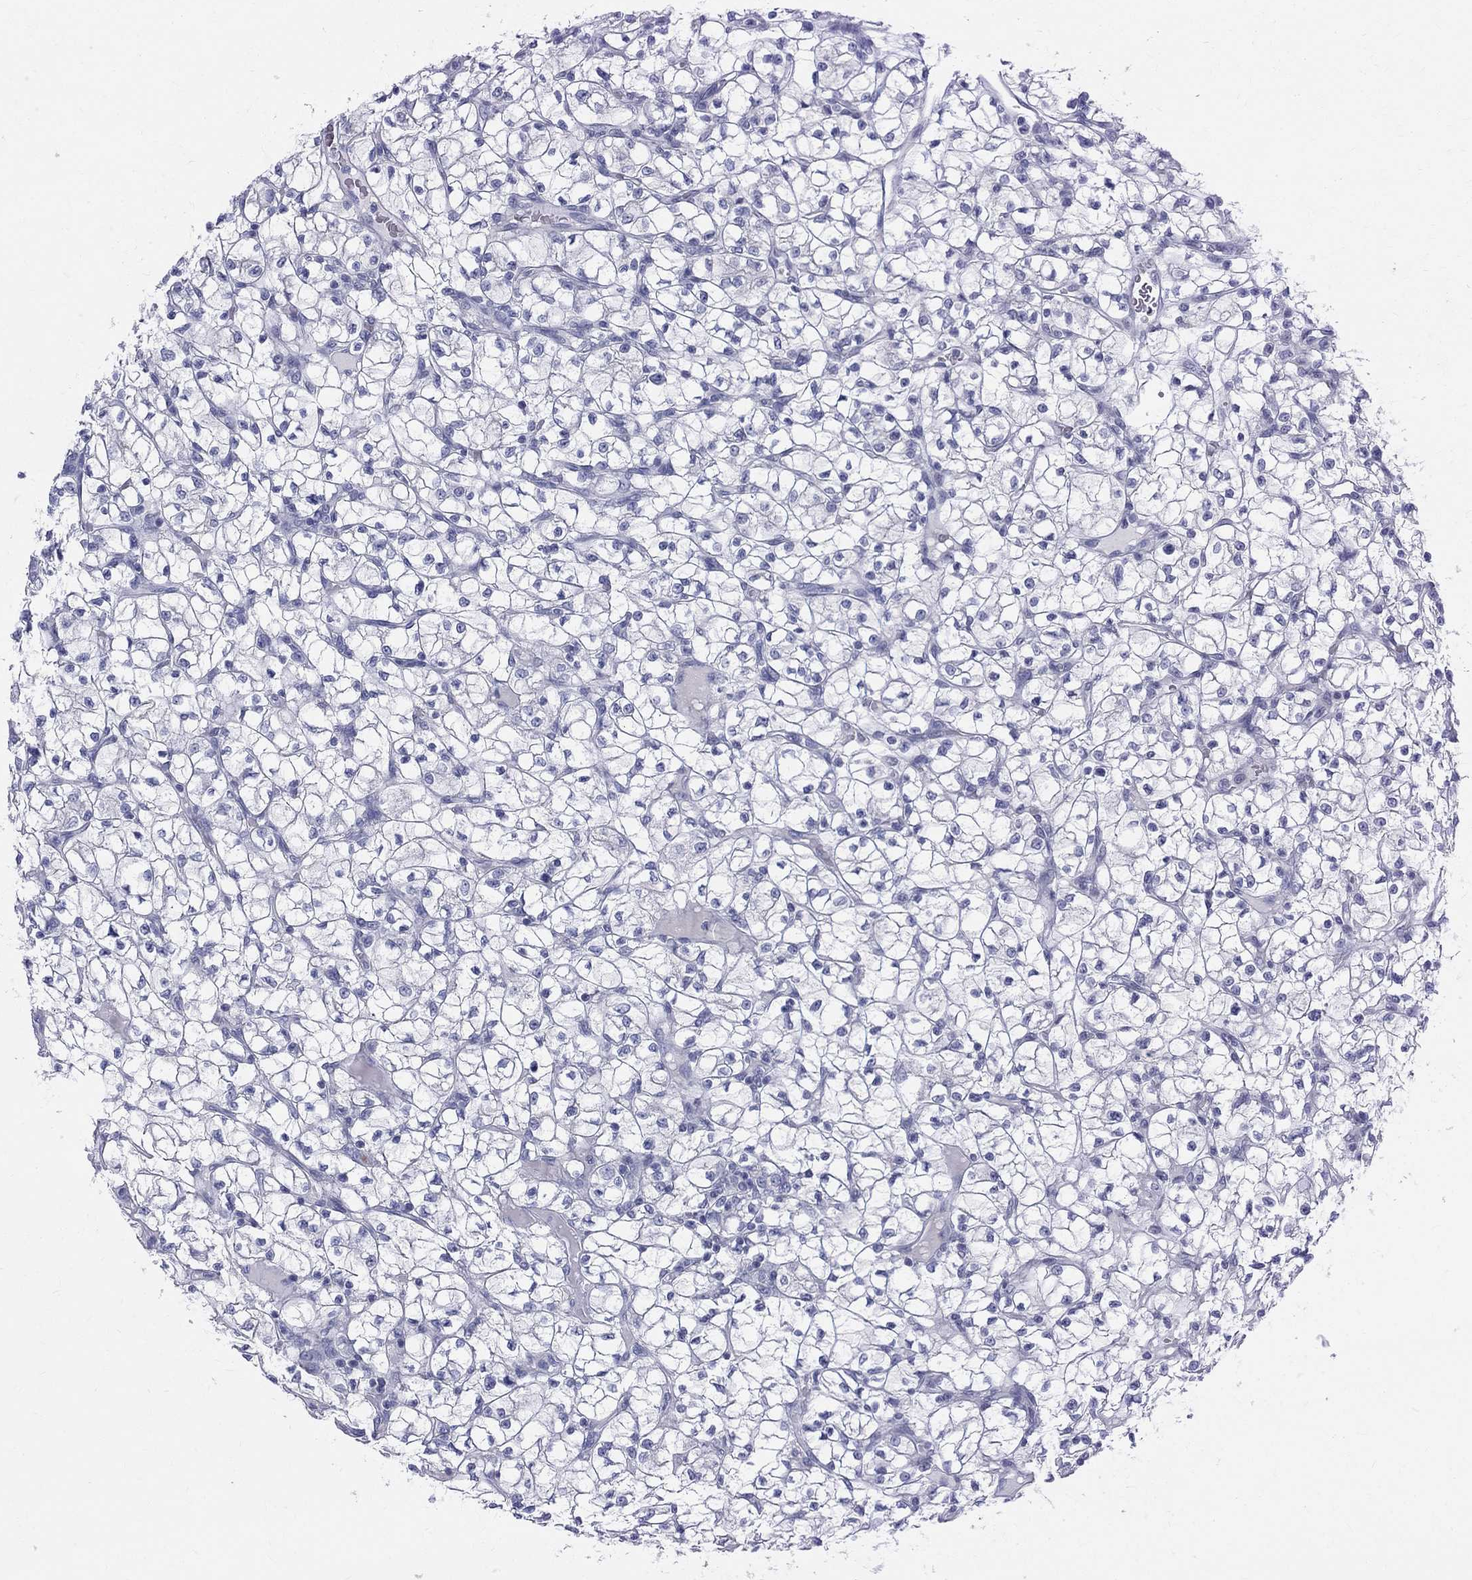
{"staining": {"intensity": "negative", "quantity": "none", "location": "none"}, "tissue": "renal cancer", "cell_type": "Tumor cells", "image_type": "cancer", "snomed": [{"axis": "morphology", "description": "Adenocarcinoma, NOS"}, {"axis": "topography", "description": "Kidney"}], "caption": "DAB (3,3'-diaminobenzidine) immunohistochemical staining of renal cancer (adenocarcinoma) demonstrates no significant positivity in tumor cells.", "gene": "MAGEB6", "patient": {"sex": "female", "age": 64}}